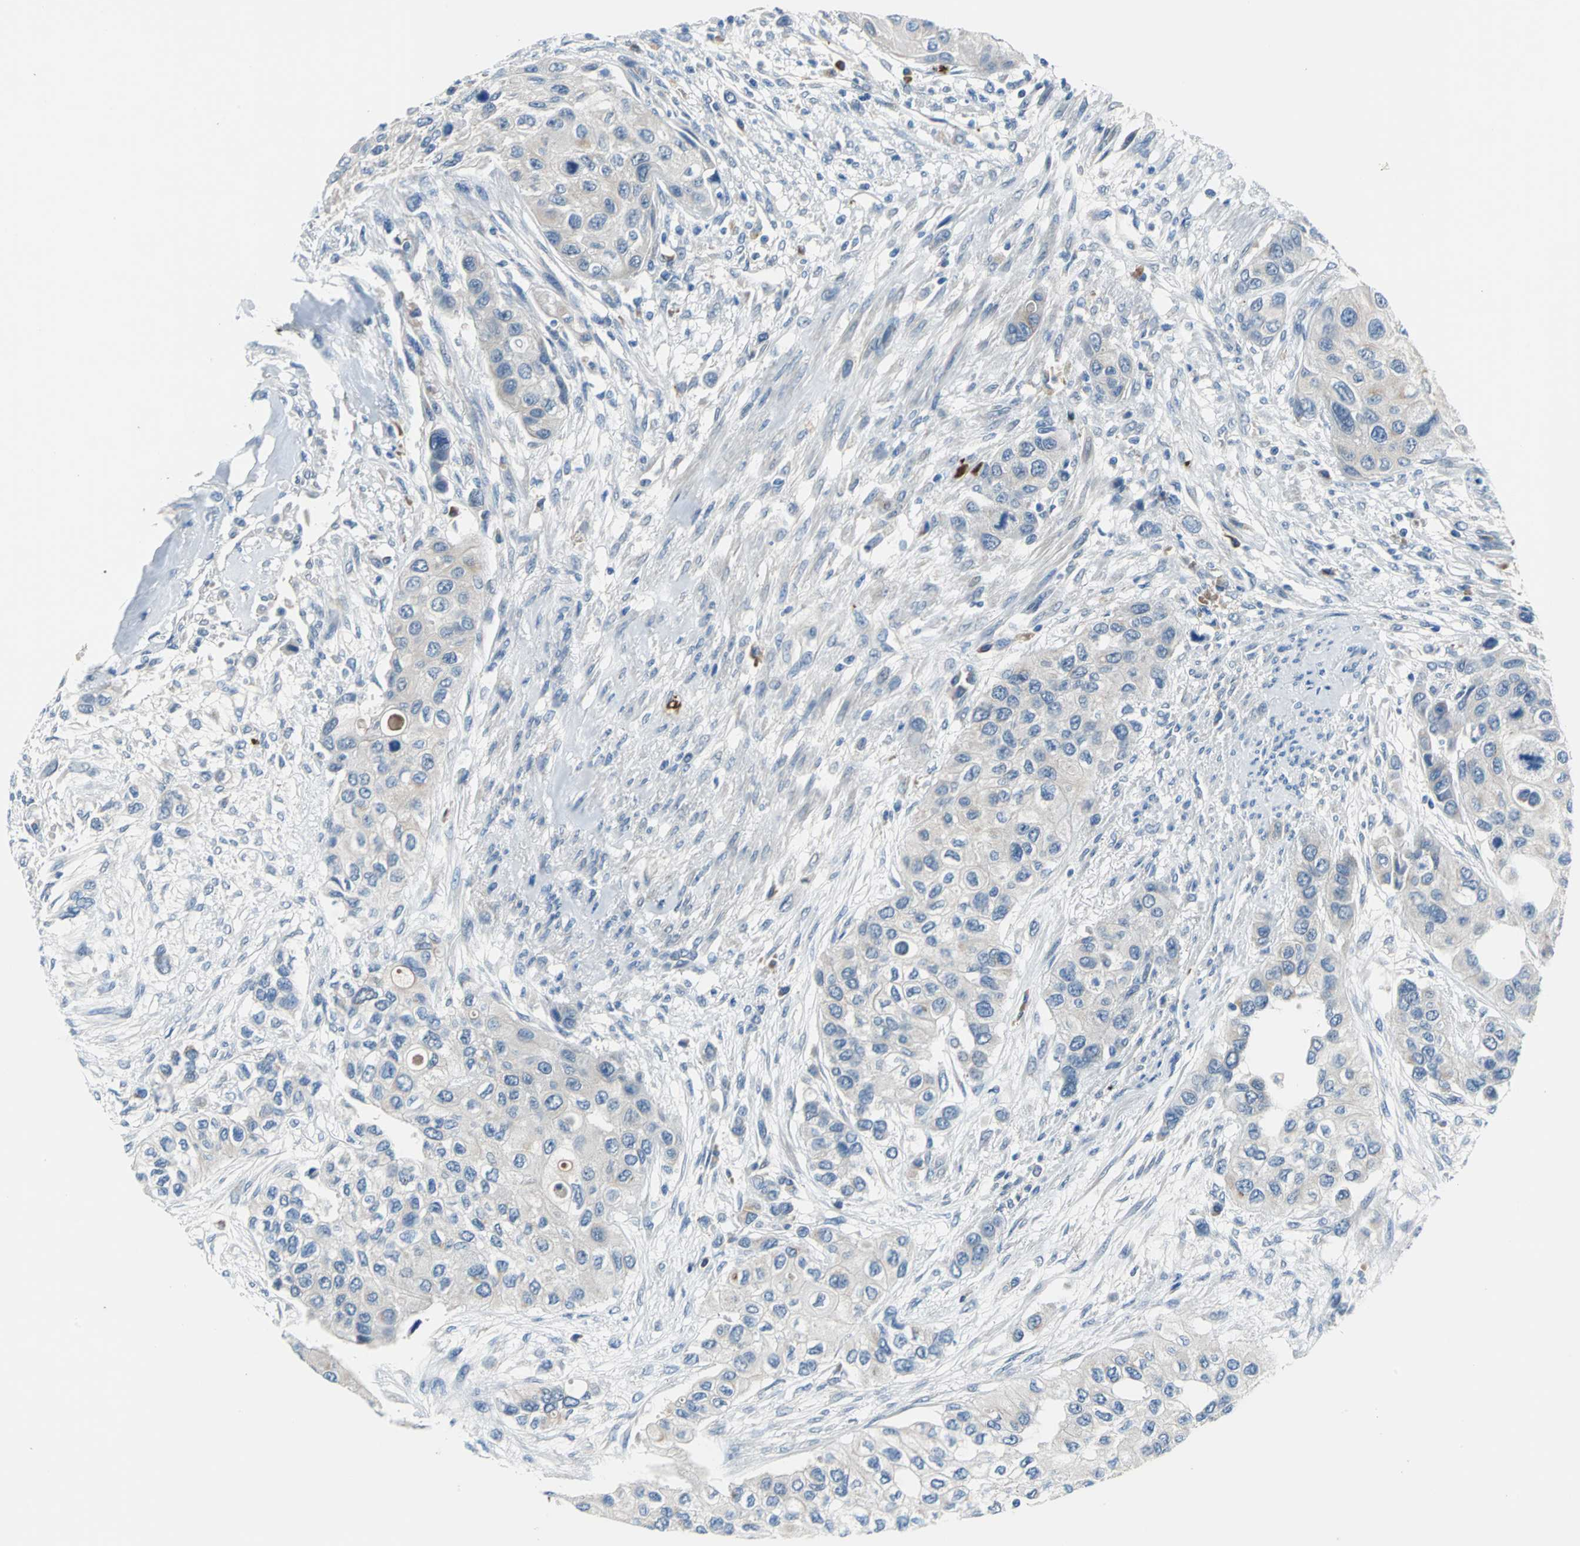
{"staining": {"intensity": "weak", "quantity": "<25%", "location": "cytoplasmic/membranous"}, "tissue": "urothelial cancer", "cell_type": "Tumor cells", "image_type": "cancer", "snomed": [{"axis": "morphology", "description": "Urothelial carcinoma, High grade"}, {"axis": "topography", "description": "Urinary bladder"}], "caption": "The immunohistochemistry (IHC) photomicrograph has no significant positivity in tumor cells of urothelial carcinoma (high-grade) tissue.", "gene": "SELP", "patient": {"sex": "female", "age": 56}}